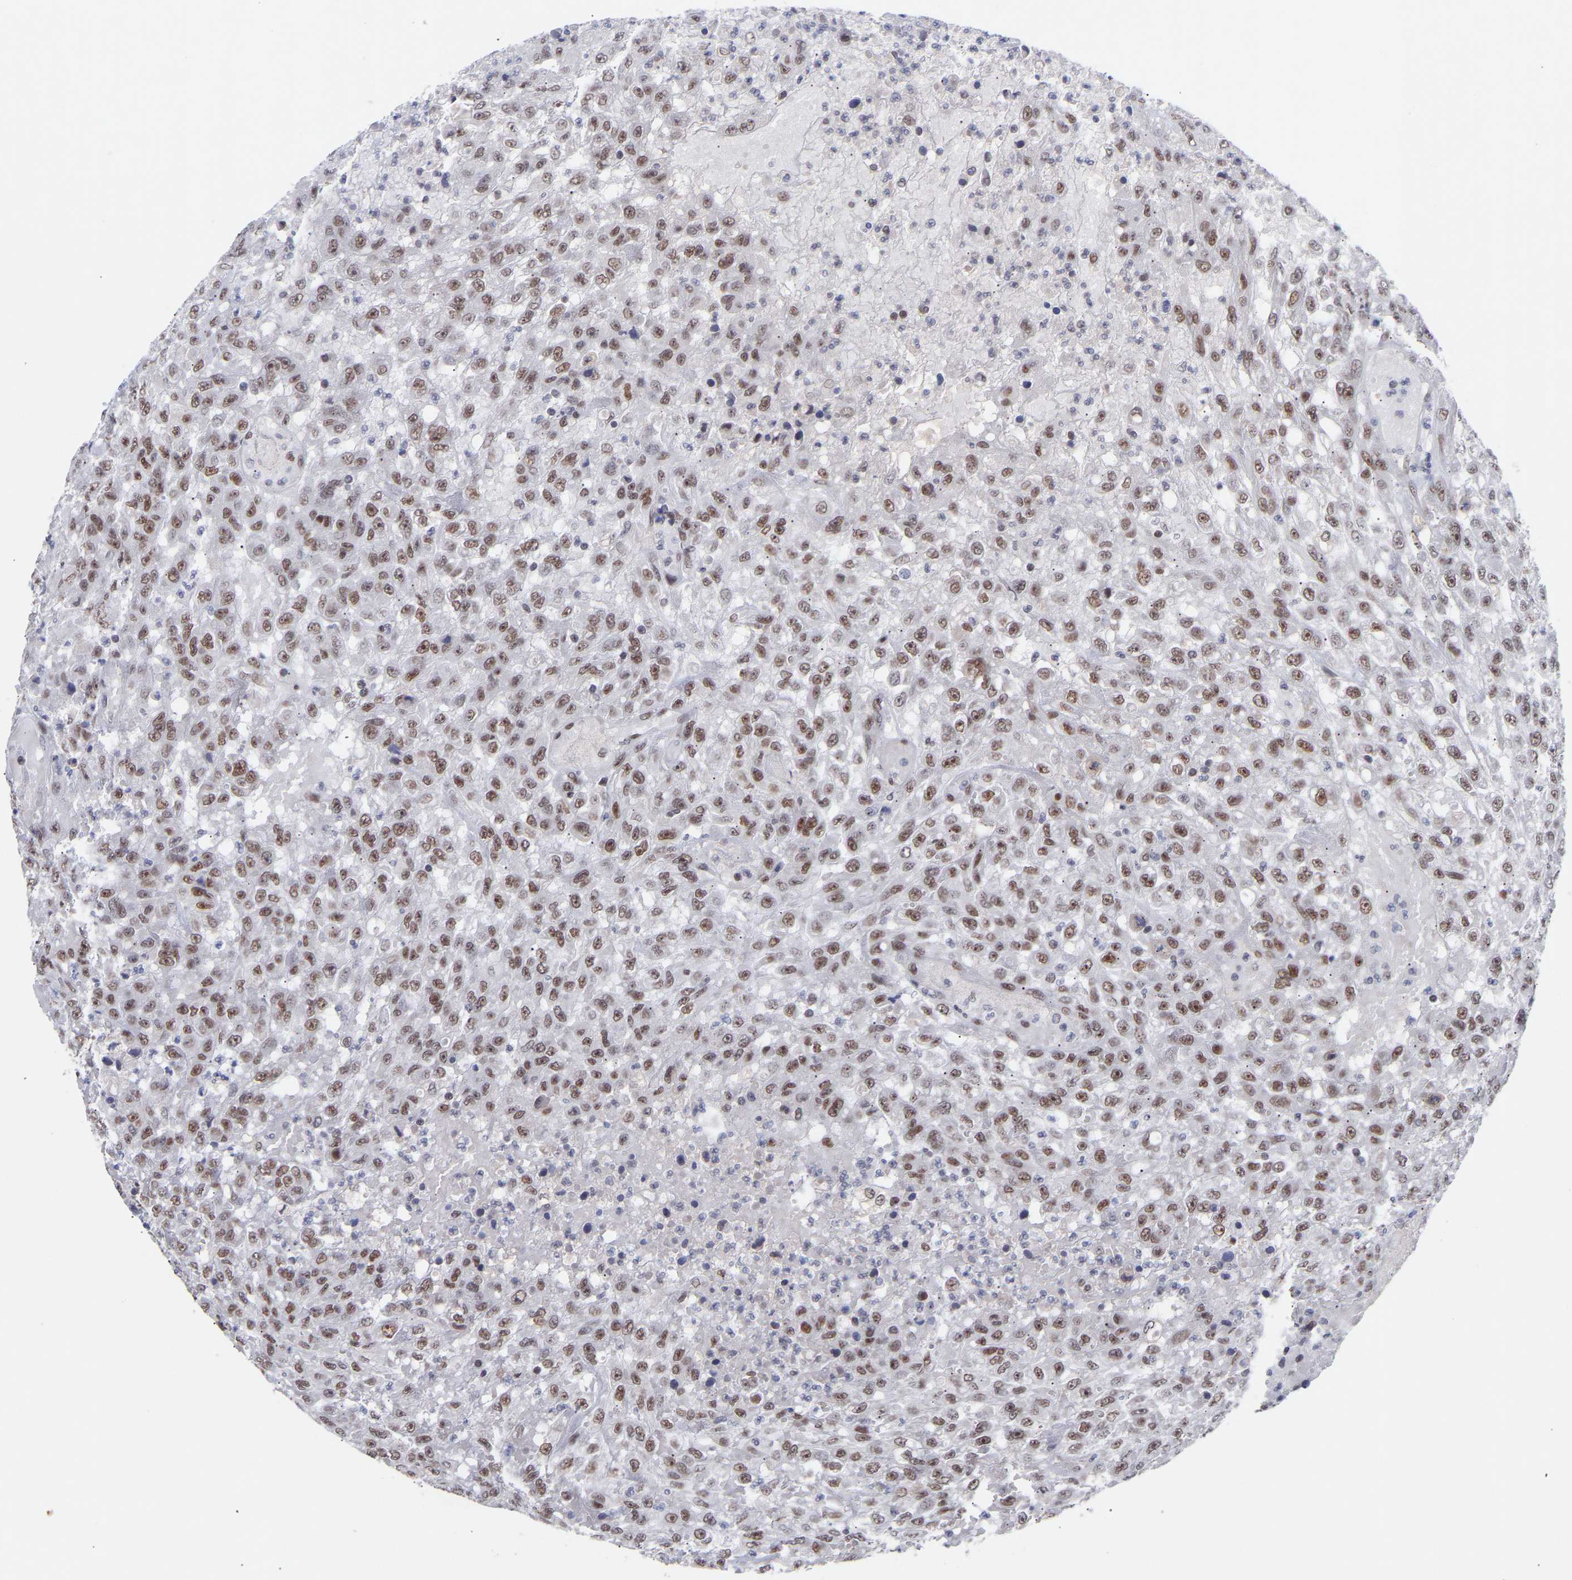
{"staining": {"intensity": "moderate", "quantity": ">75%", "location": "nuclear"}, "tissue": "urothelial cancer", "cell_type": "Tumor cells", "image_type": "cancer", "snomed": [{"axis": "morphology", "description": "Urothelial carcinoma, High grade"}, {"axis": "topography", "description": "Urinary bladder"}], "caption": "A photomicrograph of urothelial carcinoma (high-grade) stained for a protein reveals moderate nuclear brown staining in tumor cells. (DAB = brown stain, brightfield microscopy at high magnification).", "gene": "RBM15", "patient": {"sex": "male", "age": 46}}